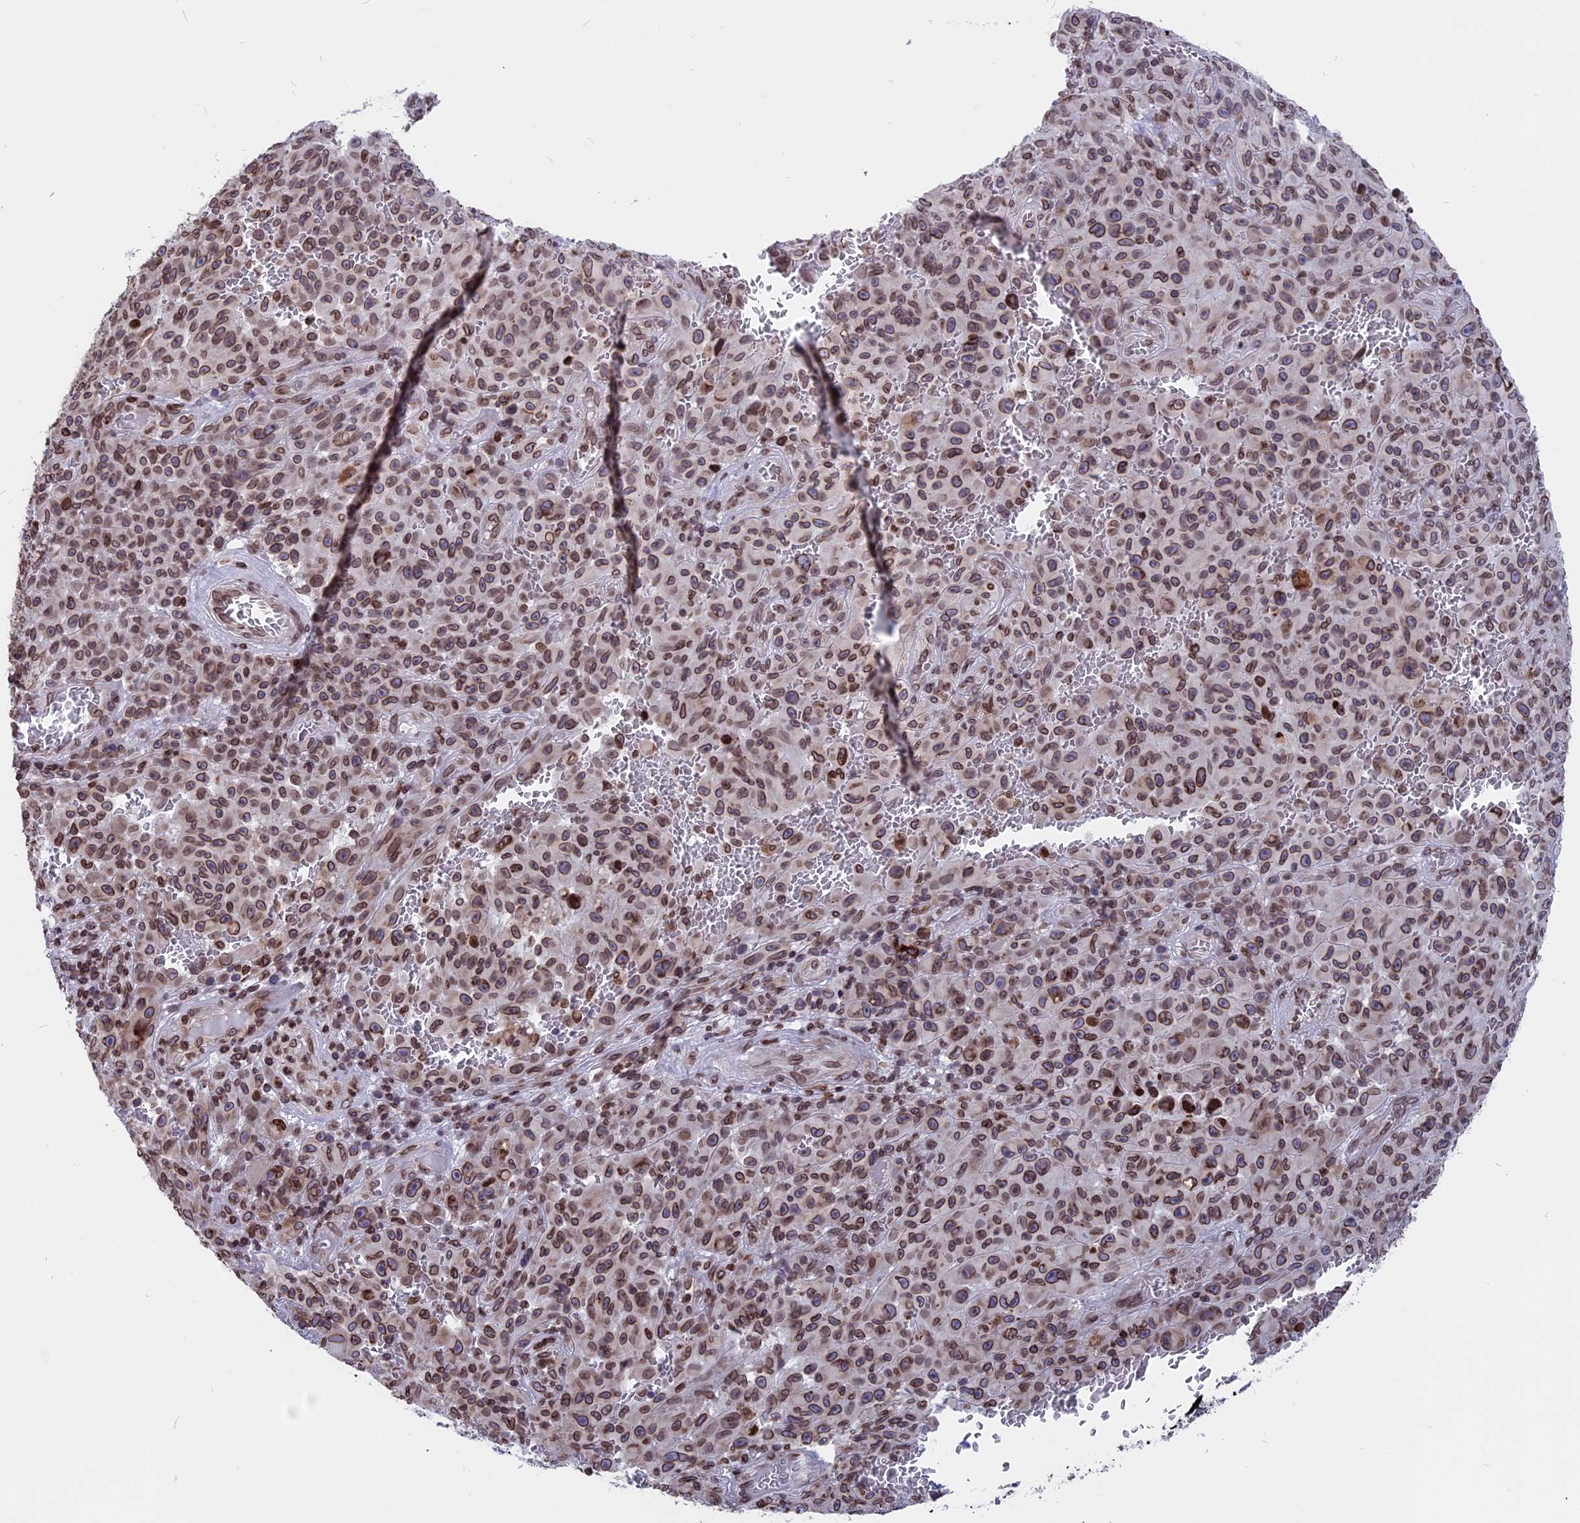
{"staining": {"intensity": "moderate", "quantity": ">75%", "location": "cytoplasmic/membranous,nuclear"}, "tissue": "melanoma", "cell_type": "Tumor cells", "image_type": "cancer", "snomed": [{"axis": "morphology", "description": "Malignant melanoma, NOS"}, {"axis": "topography", "description": "Skin"}], "caption": "Immunohistochemical staining of human malignant melanoma exhibits medium levels of moderate cytoplasmic/membranous and nuclear protein expression in about >75% of tumor cells.", "gene": "PTCHD4", "patient": {"sex": "female", "age": 82}}